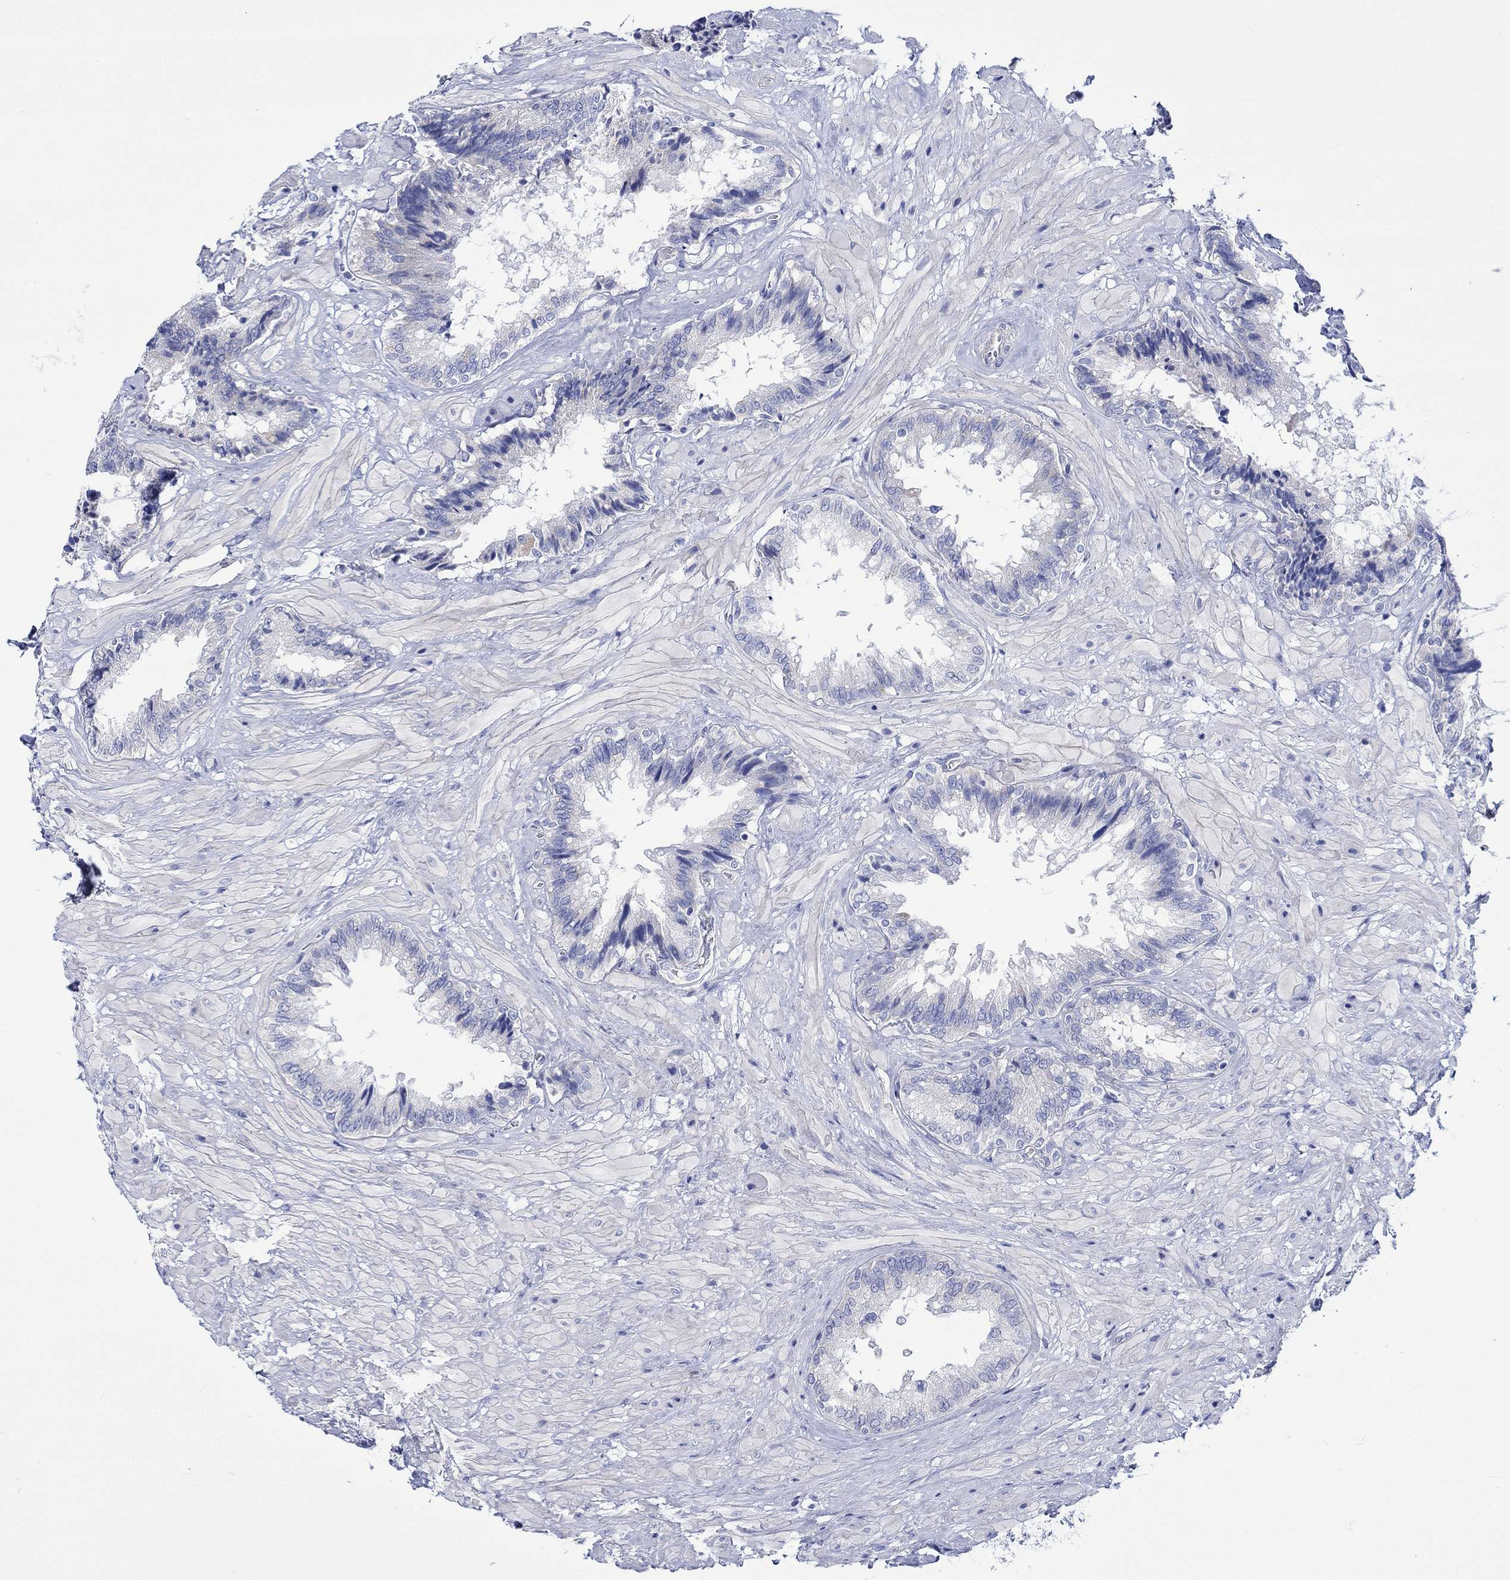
{"staining": {"intensity": "negative", "quantity": "none", "location": "none"}, "tissue": "seminal vesicle", "cell_type": "Glandular cells", "image_type": "normal", "snomed": [{"axis": "morphology", "description": "Normal tissue, NOS"}, {"axis": "topography", "description": "Seminal veicle"}], "caption": "This image is of normal seminal vesicle stained with immunohistochemistry (IHC) to label a protein in brown with the nuclei are counter-stained blue. There is no staining in glandular cells.", "gene": "HARBI1", "patient": {"sex": "male", "age": 67}}